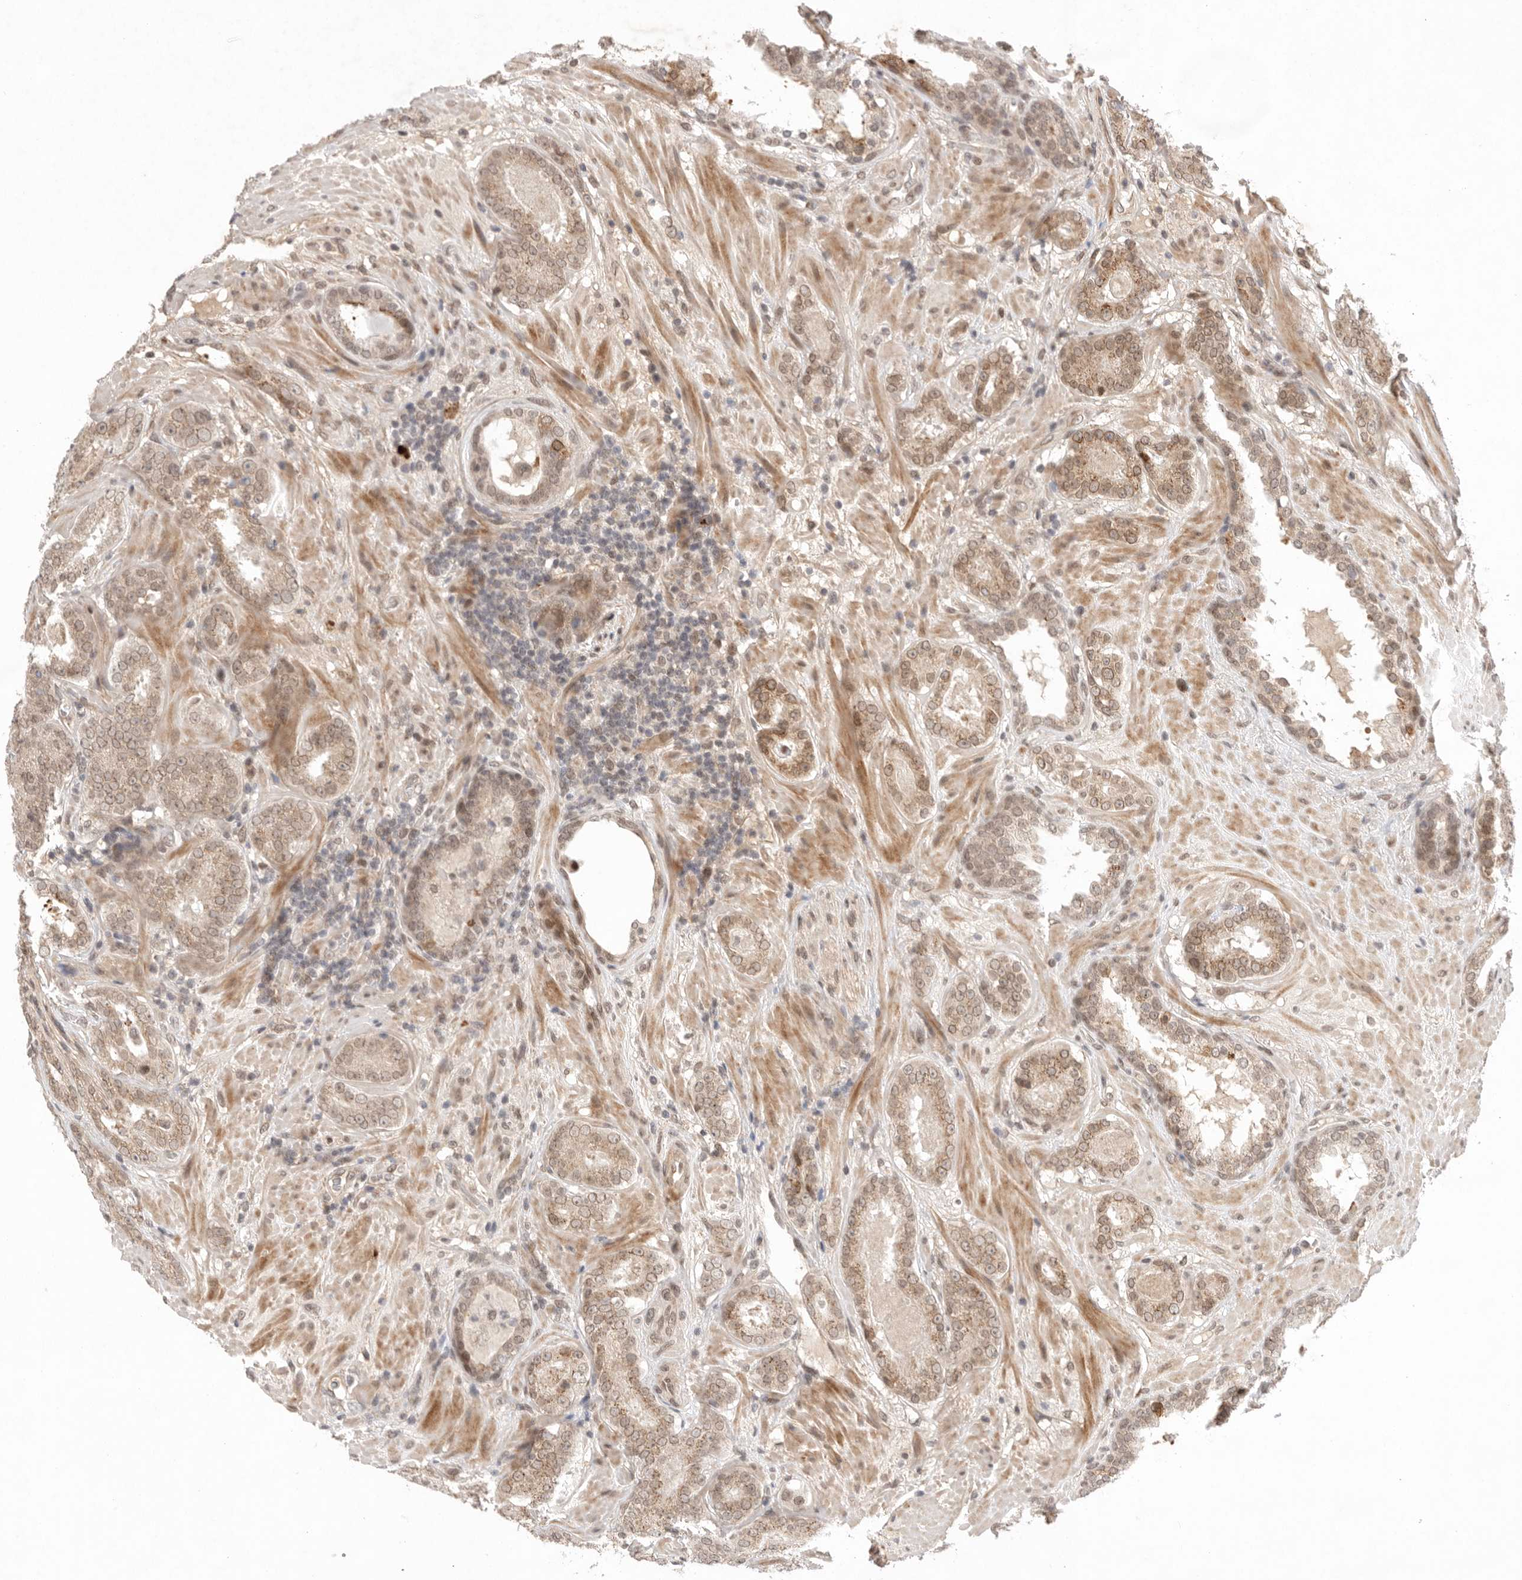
{"staining": {"intensity": "moderate", "quantity": ">75%", "location": "cytoplasmic/membranous"}, "tissue": "prostate cancer", "cell_type": "Tumor cells", "image_type": "cancer", "snomed": [{"axis": "morphology", "description": "Adenocarcinoma, Low grade"}, {"axis": "topography", "description": "Prostate"}], "caption": "This histopathology image shows prostate low-grade adenocarcinoma stained with IHC to label a protein in brown. The cytoplasmic/membranous of tumor cells show moderate positivity for the protein. Nuclei are counter-stained blue.", "gene": "LEMD3", "patient": {"sex": "male", "age": 69}}